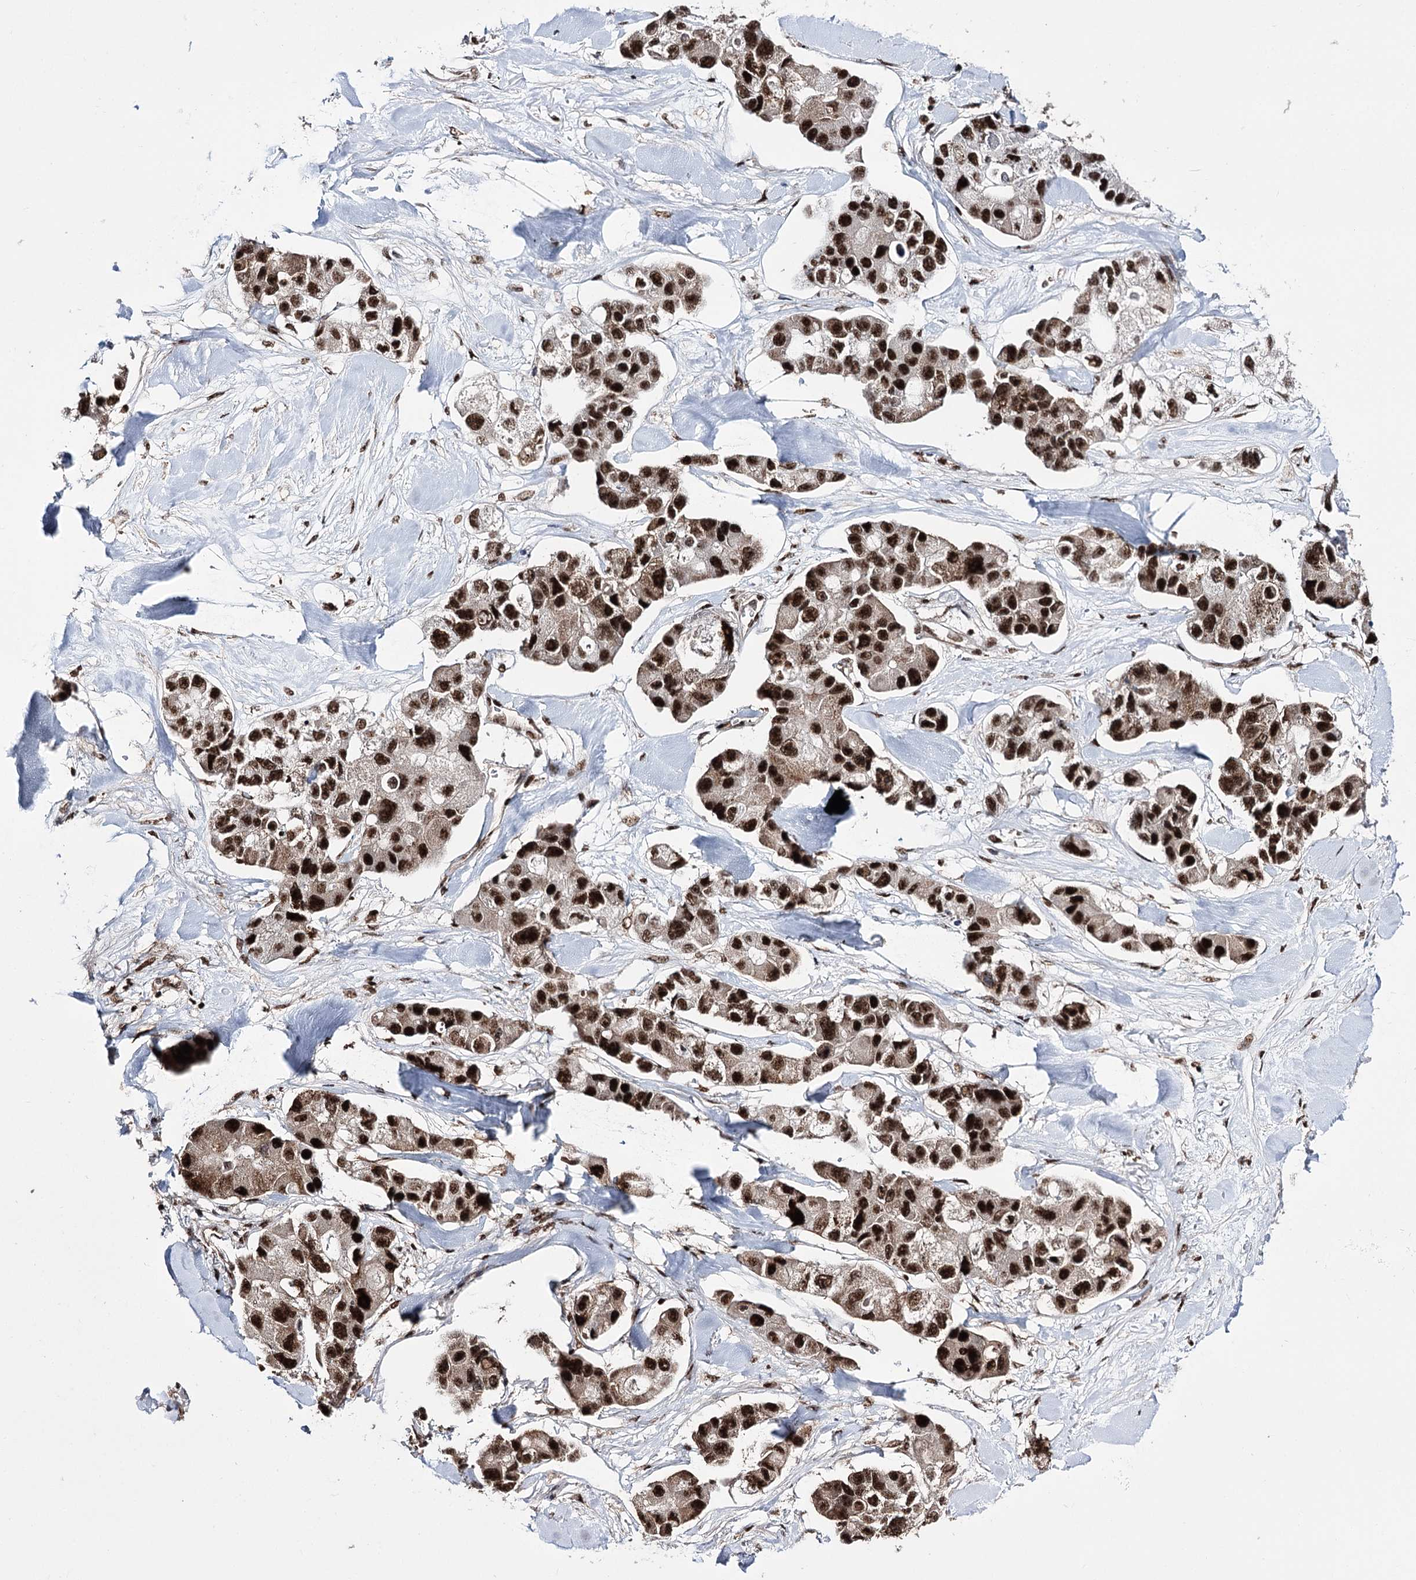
{"staining": {"intensity": "strong", "quantity": ">75%", "location": "nuclear"}, "tissue": "lung cancer", "cell_type": "Tumor cells", "image_type": "cancer", "snomed": [{"axis": "morphology", "description": "Adenocarcinoma, NOS"}, {"axis": "topography", "description": "Lung"}], "caption": "Protein expression analysis of lung adenocarcinoma exhibits strong nuclear expression in approximately >75% of tumor cells.", "gene": "PRPF40A", "patient": {"sex": "female", "age": 54}}